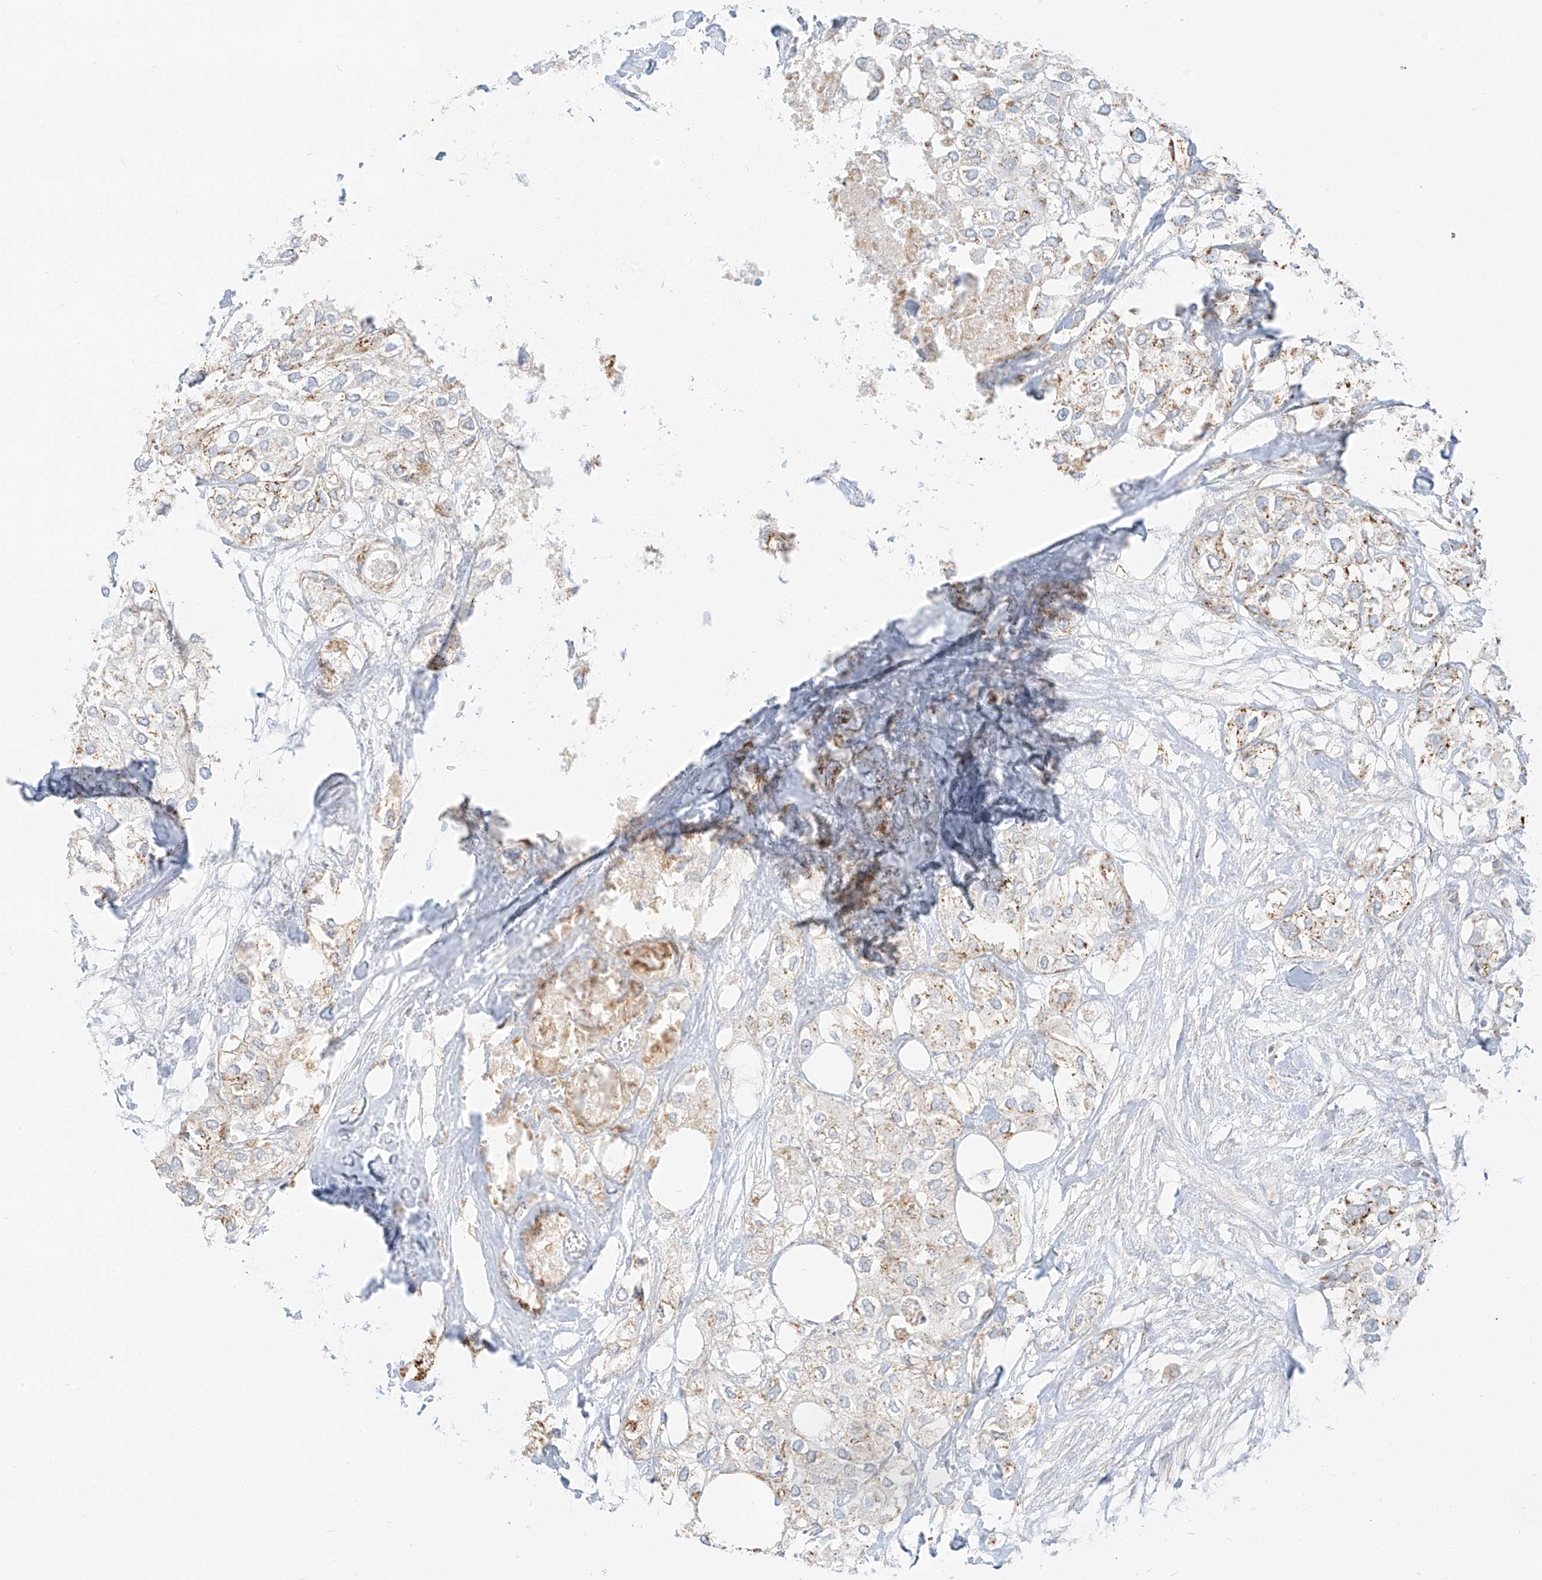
{"staining": {"intensity": "moderate", "quantity": "25%-75%", "location": "cytoplasmic/membranous"}, "tissue": "urothelial cancer", "cell_type": "Tumor cells", "image_type": "cancer", "snomed": [{"axis": "morphology", "description": "Urothelial carcinoma, High grade"}, {"axis": "topography", "description": "Urinary bladder"}], "caption": "A photomicrograph of human urothelial cancer stained for a protein demonstrates moderate cytoplasmic/membranous brown staining in tumor cells.", "gene": "SLC35F6", "patient": {"sex": "male", "age": 64}}